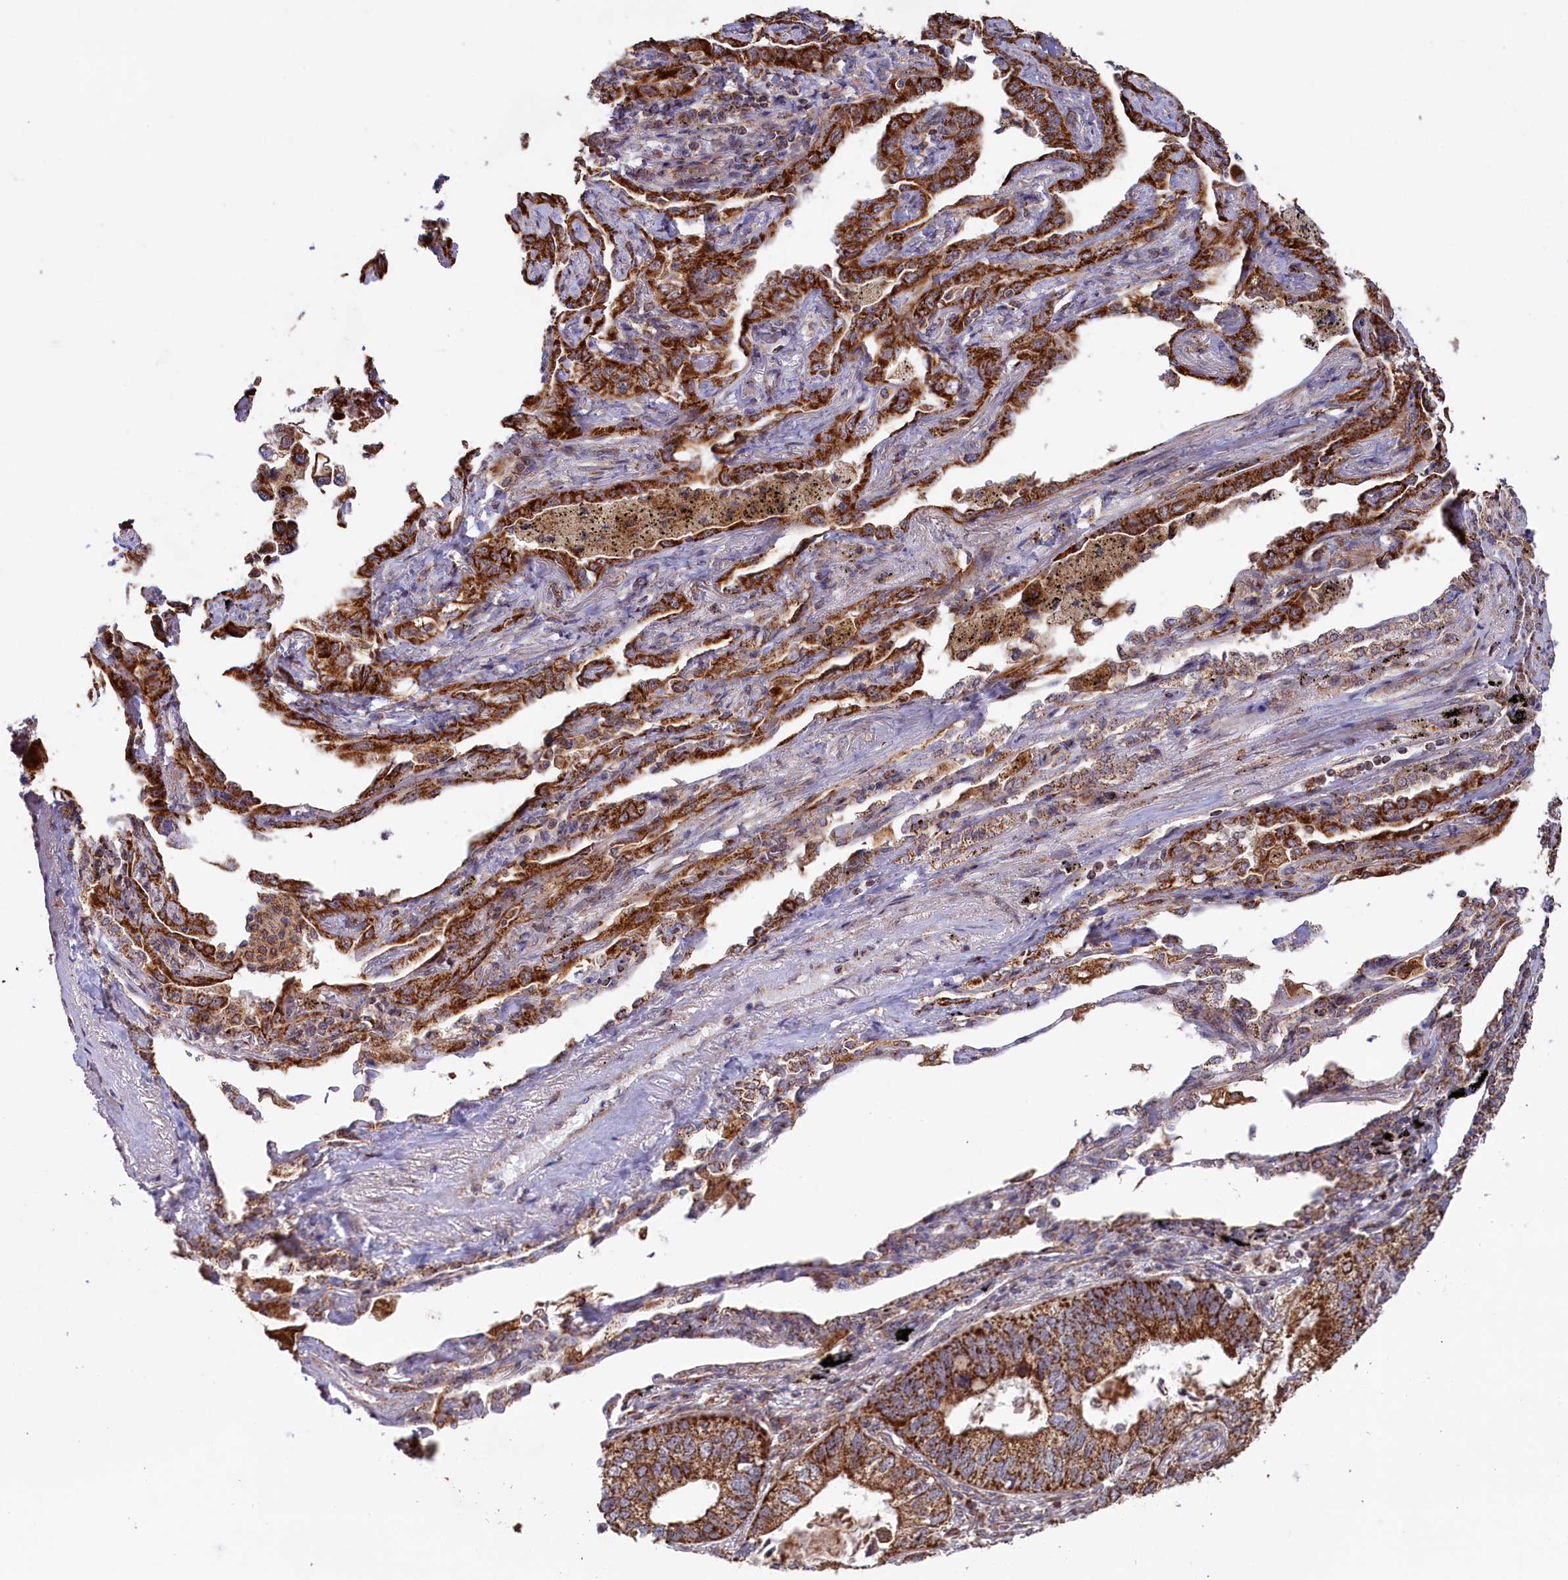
{"staining": {"intensity": "strong", "quantity": ">75%", "location": "cytoplasmic/membranous"}, "tissue": "lung cancer", "cell_type": "Tumor cells", "image_type": "cancer", "snomed": [{"axis": "morphology", "description": "Adenocarcinoma, NOS"}, {"axis": "topography", "description": "Lung"}], "caption": "The immunohistochemical stain labels strong cytoplasmic/membranous staining in tumor cells of lung cancer tissue.", "gene": "DUS3L", "patient": {"sex": "male", "age": 67}}